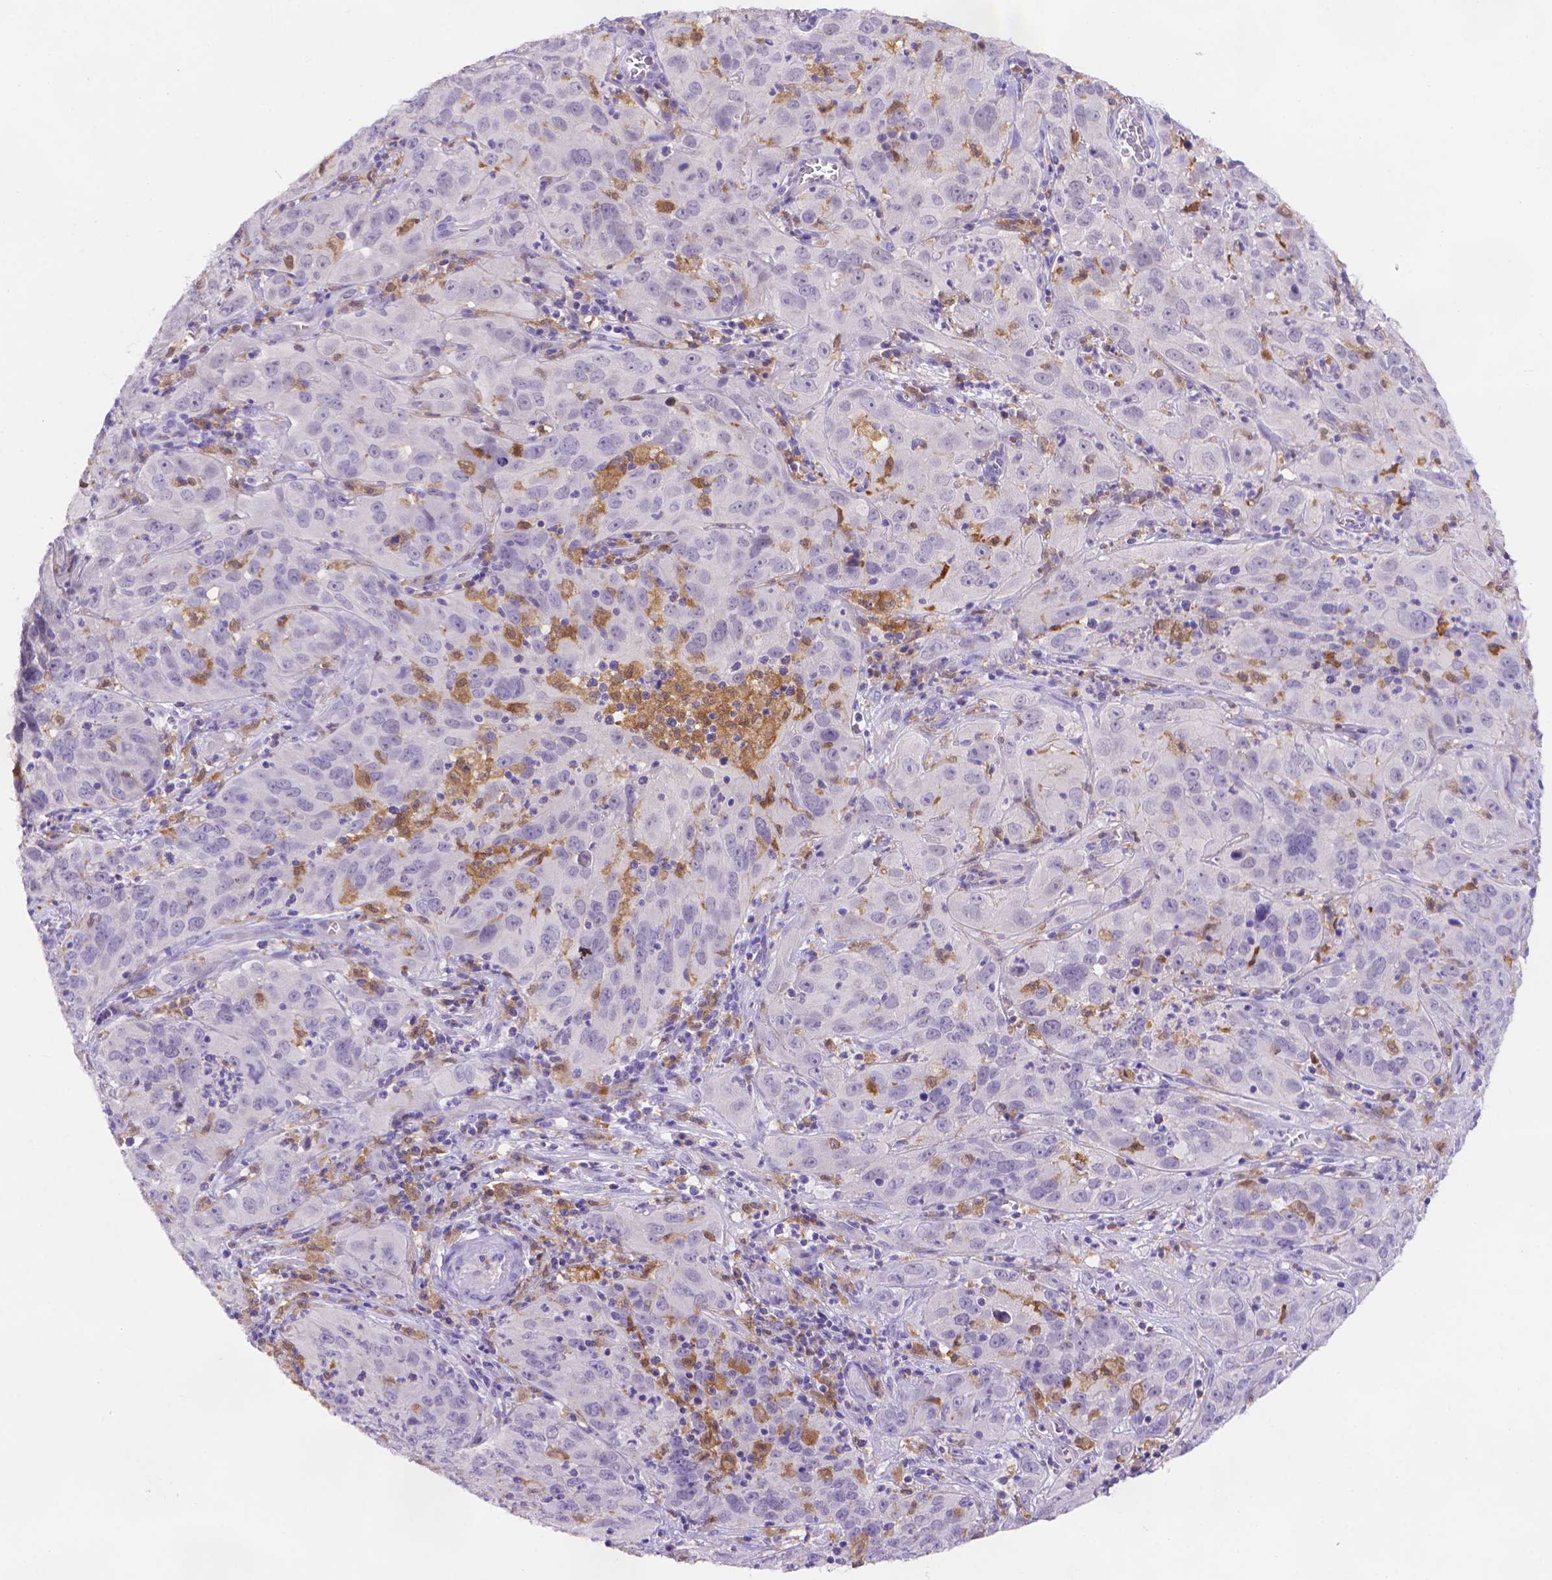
{"staining": {"intensity": "negative", "quantity": "none", "location": "none"}, "tissue": "cervical cancer", "cell_type": "Tumor cells", "image_type": "cancer", "snomed": [{"axis": "morphology", "description": "Squamous cell carcinoma, NOS"}, {"axis": "topography", "description": "Cervix"}], "caption": "DAB immunohistochemical staining of cervical cancer (squamous cell carcinoma) displays no significant expression in tumor cells.", "gene": "FGD2", "patient": {"sex": "female", "age": 32}}